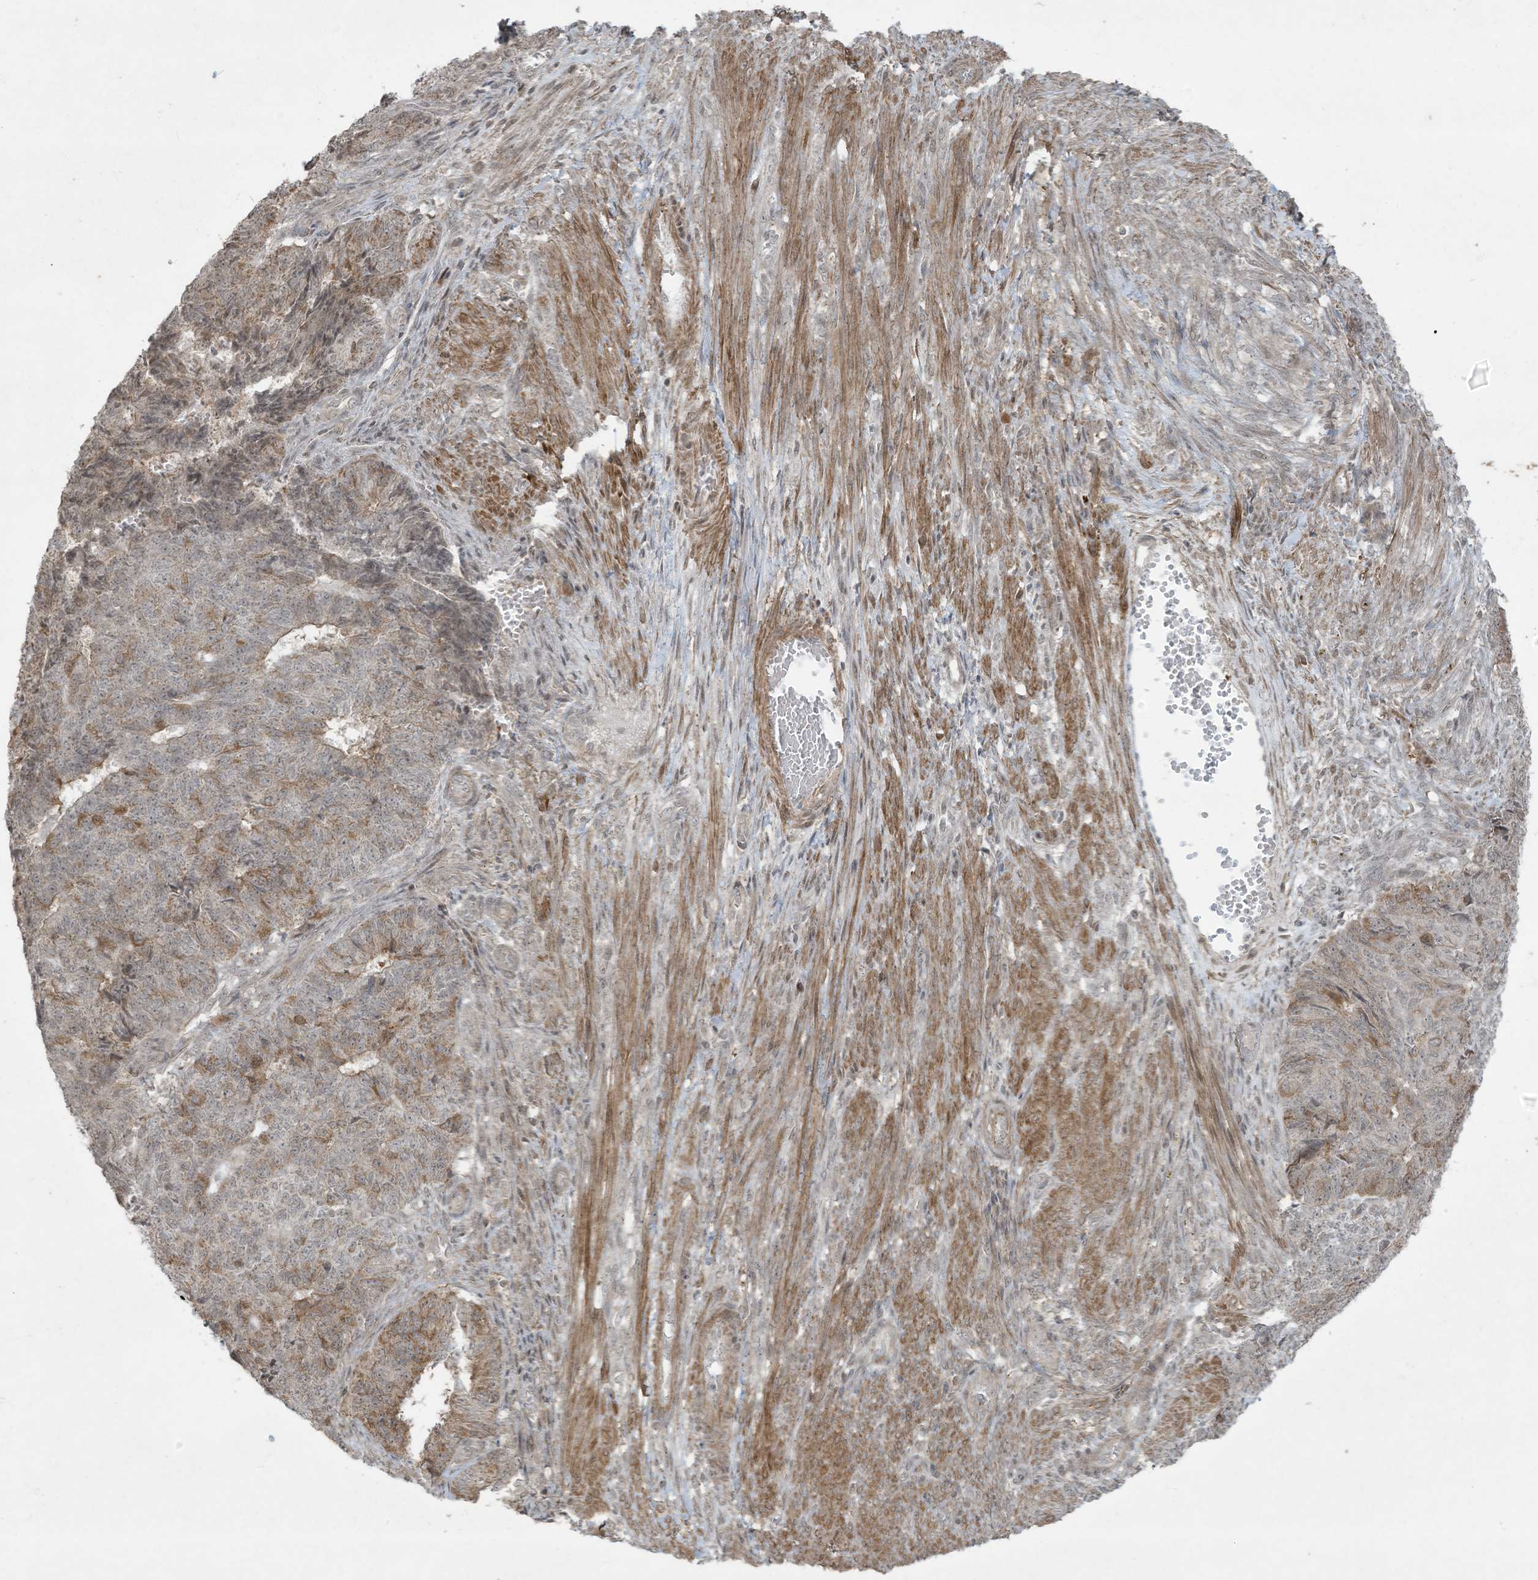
{"staining": {"intensity": "weak", "quantity": "25%-75%", "location": "cytoplasmic/membranous"}, "tissue": "endometrial cancer", "cell_type": "Tumor cells", "image_type": "cancer", "snomed": [{"axis": "morphology", "description": "Adenocarcinoma, NOS"}, {"axis": "topography", "description": "Endometrium"}], "caption": "A high-resolution micrograph shows IHC staining of endometrial cancer, which exhibits weak cytoplasmic/membranous staining in about 25%-75% of tumor cells.", "gene": "ZNF263", "patient": {"sex": "female", "age": 32}}